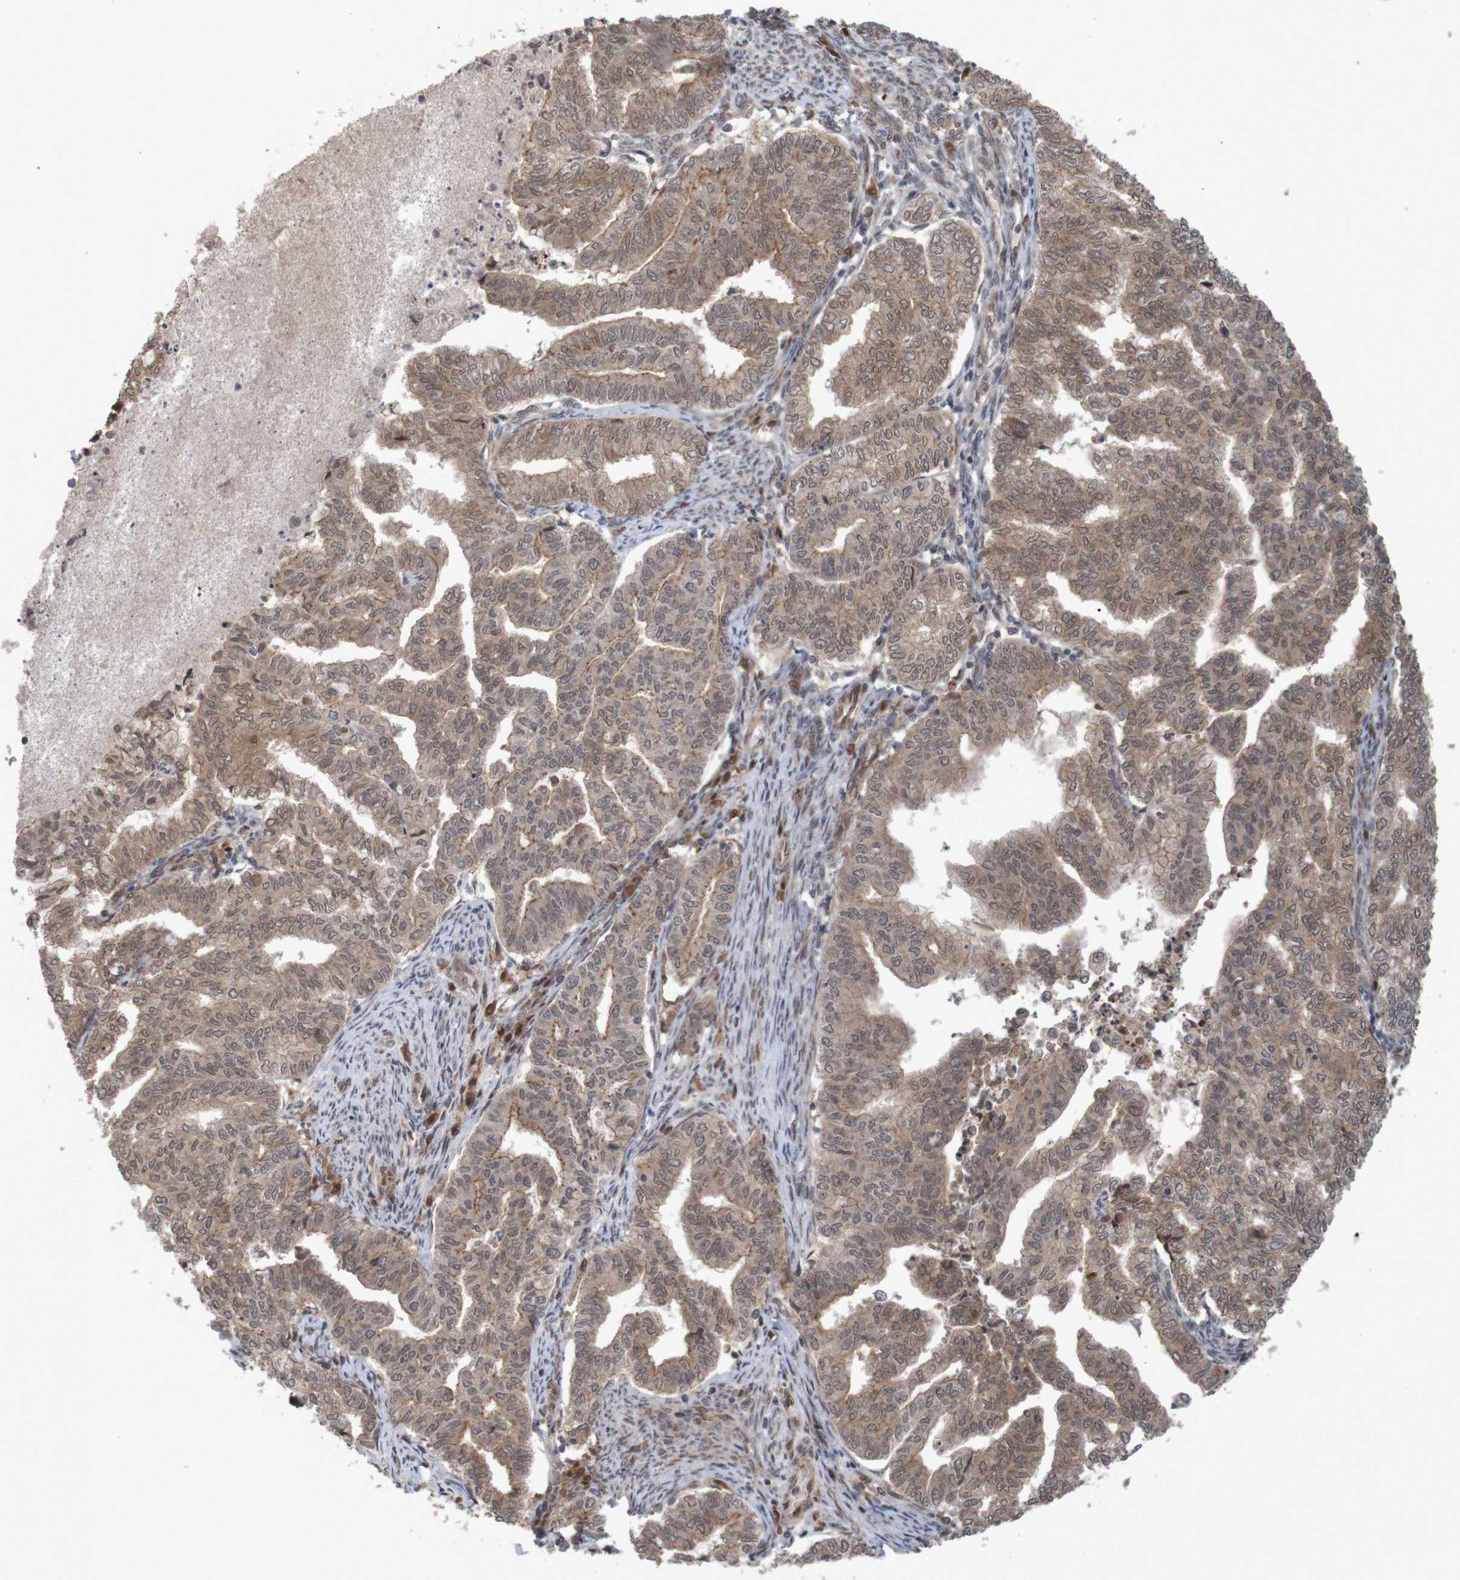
{"staining": {"intensity": "moderate", "quantity": ">75%", "location": "cytoplasmic/membranous"}, "tissue": "endometrial cancer", "cell_type": "Tumor cells", "image_type": "cancer", "snomed": [{"axis": "morphology", "description": "Adenocarcinoma, NOS"}, {"axis": "topography", "description": "Endometrium"}], "caption": "A brown stain labels moderate cytoplasmic/membranous expression of a protein in human endometrial cancer tumor cells.", "gene": "ARHGEF11", "patient": {"sex": "female", "age": 79}}